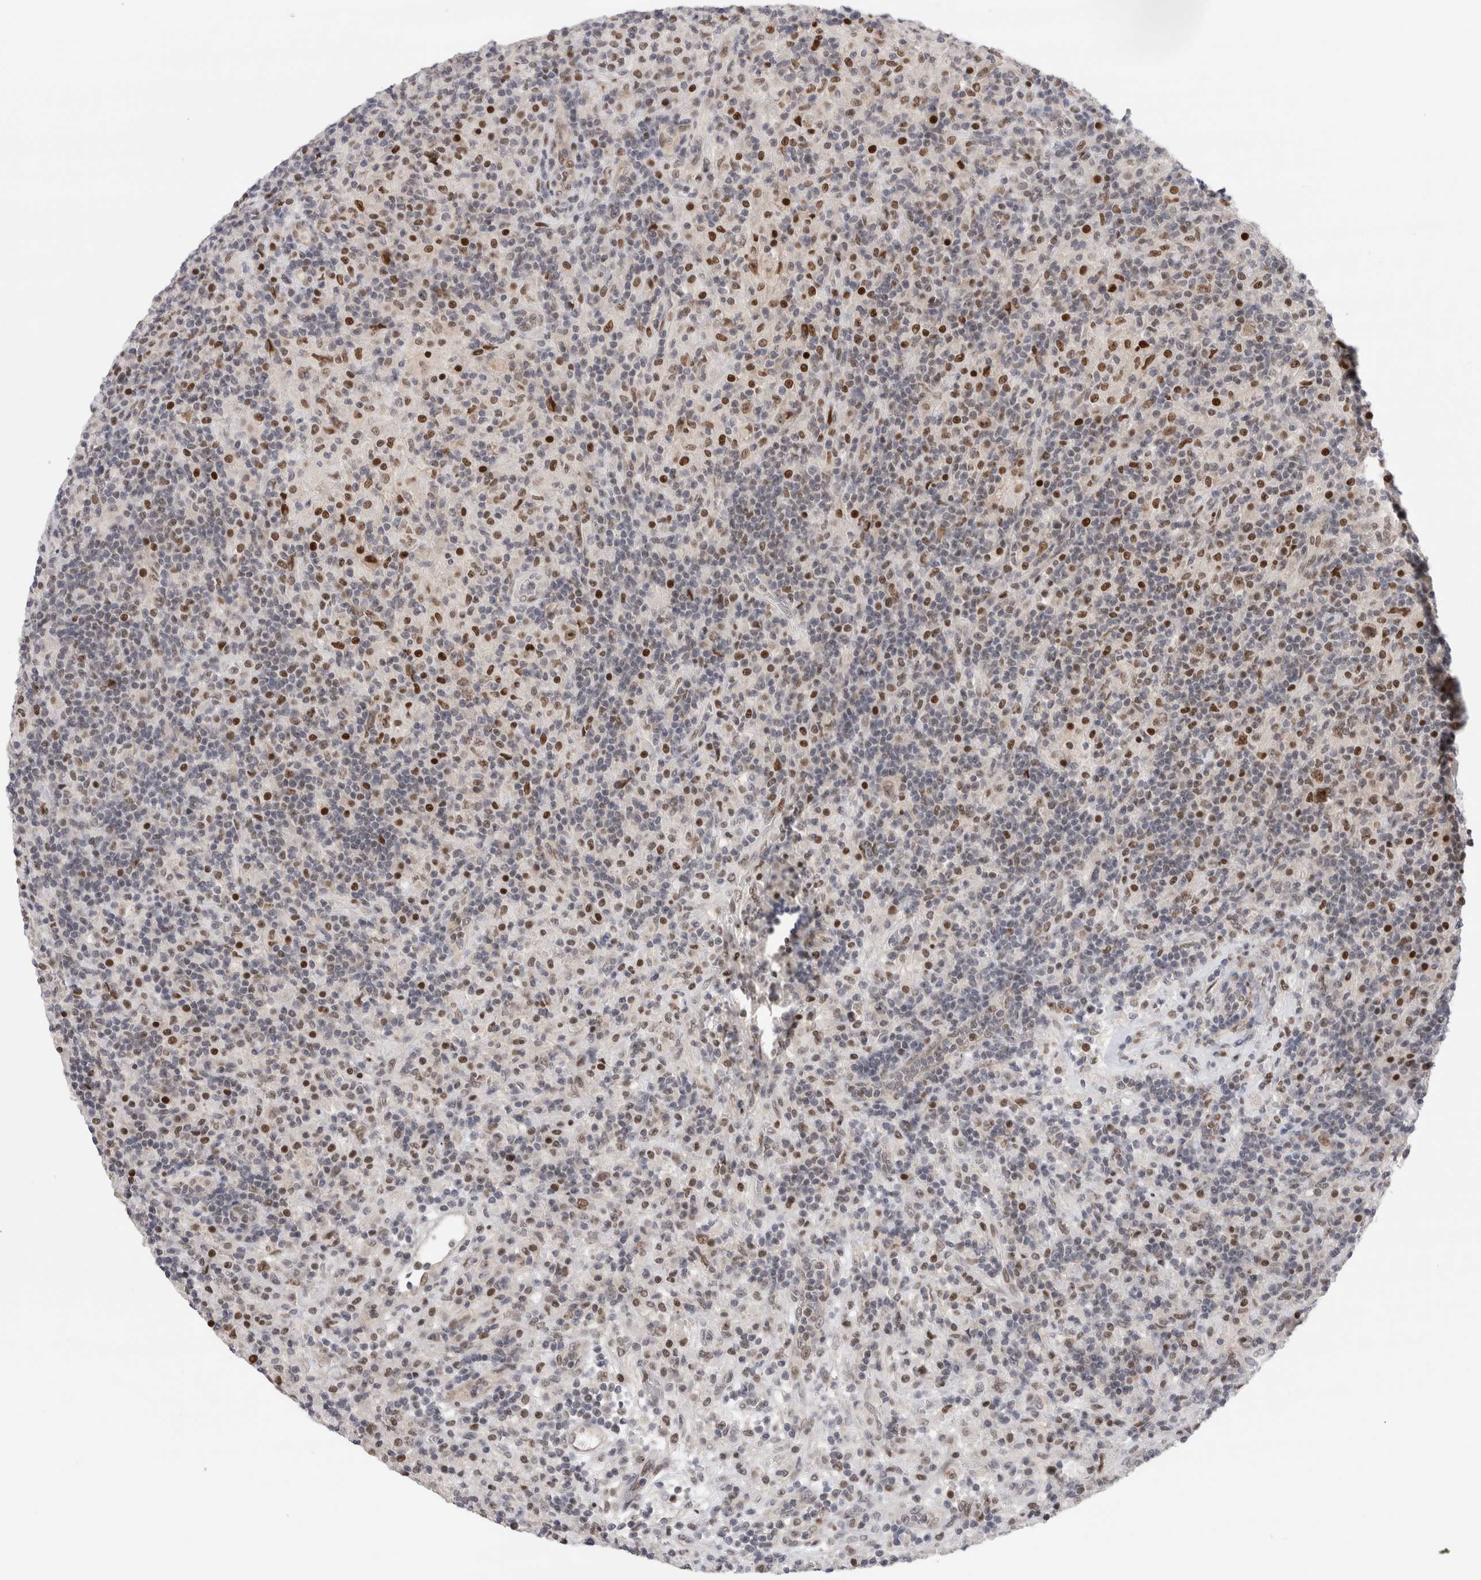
{"staining": {"intensity": "moderate", "quantity": ">75%", "location": "nuclear"}, "tissue": "lymphoma", "cell_type": "Tumor cells", "image_type": "cancer", "snomed": [{"axis": "morphology", "description": "Hodgkin's disease, NOS"}, {"axis": "topography", "description": "Lymph node"}], "caption": "Lymphoma stained with a protein marker reveals moderate staining in tumor cells.", "gene": "ZNF521", "patient": {"sex": "male", "age": 70}}